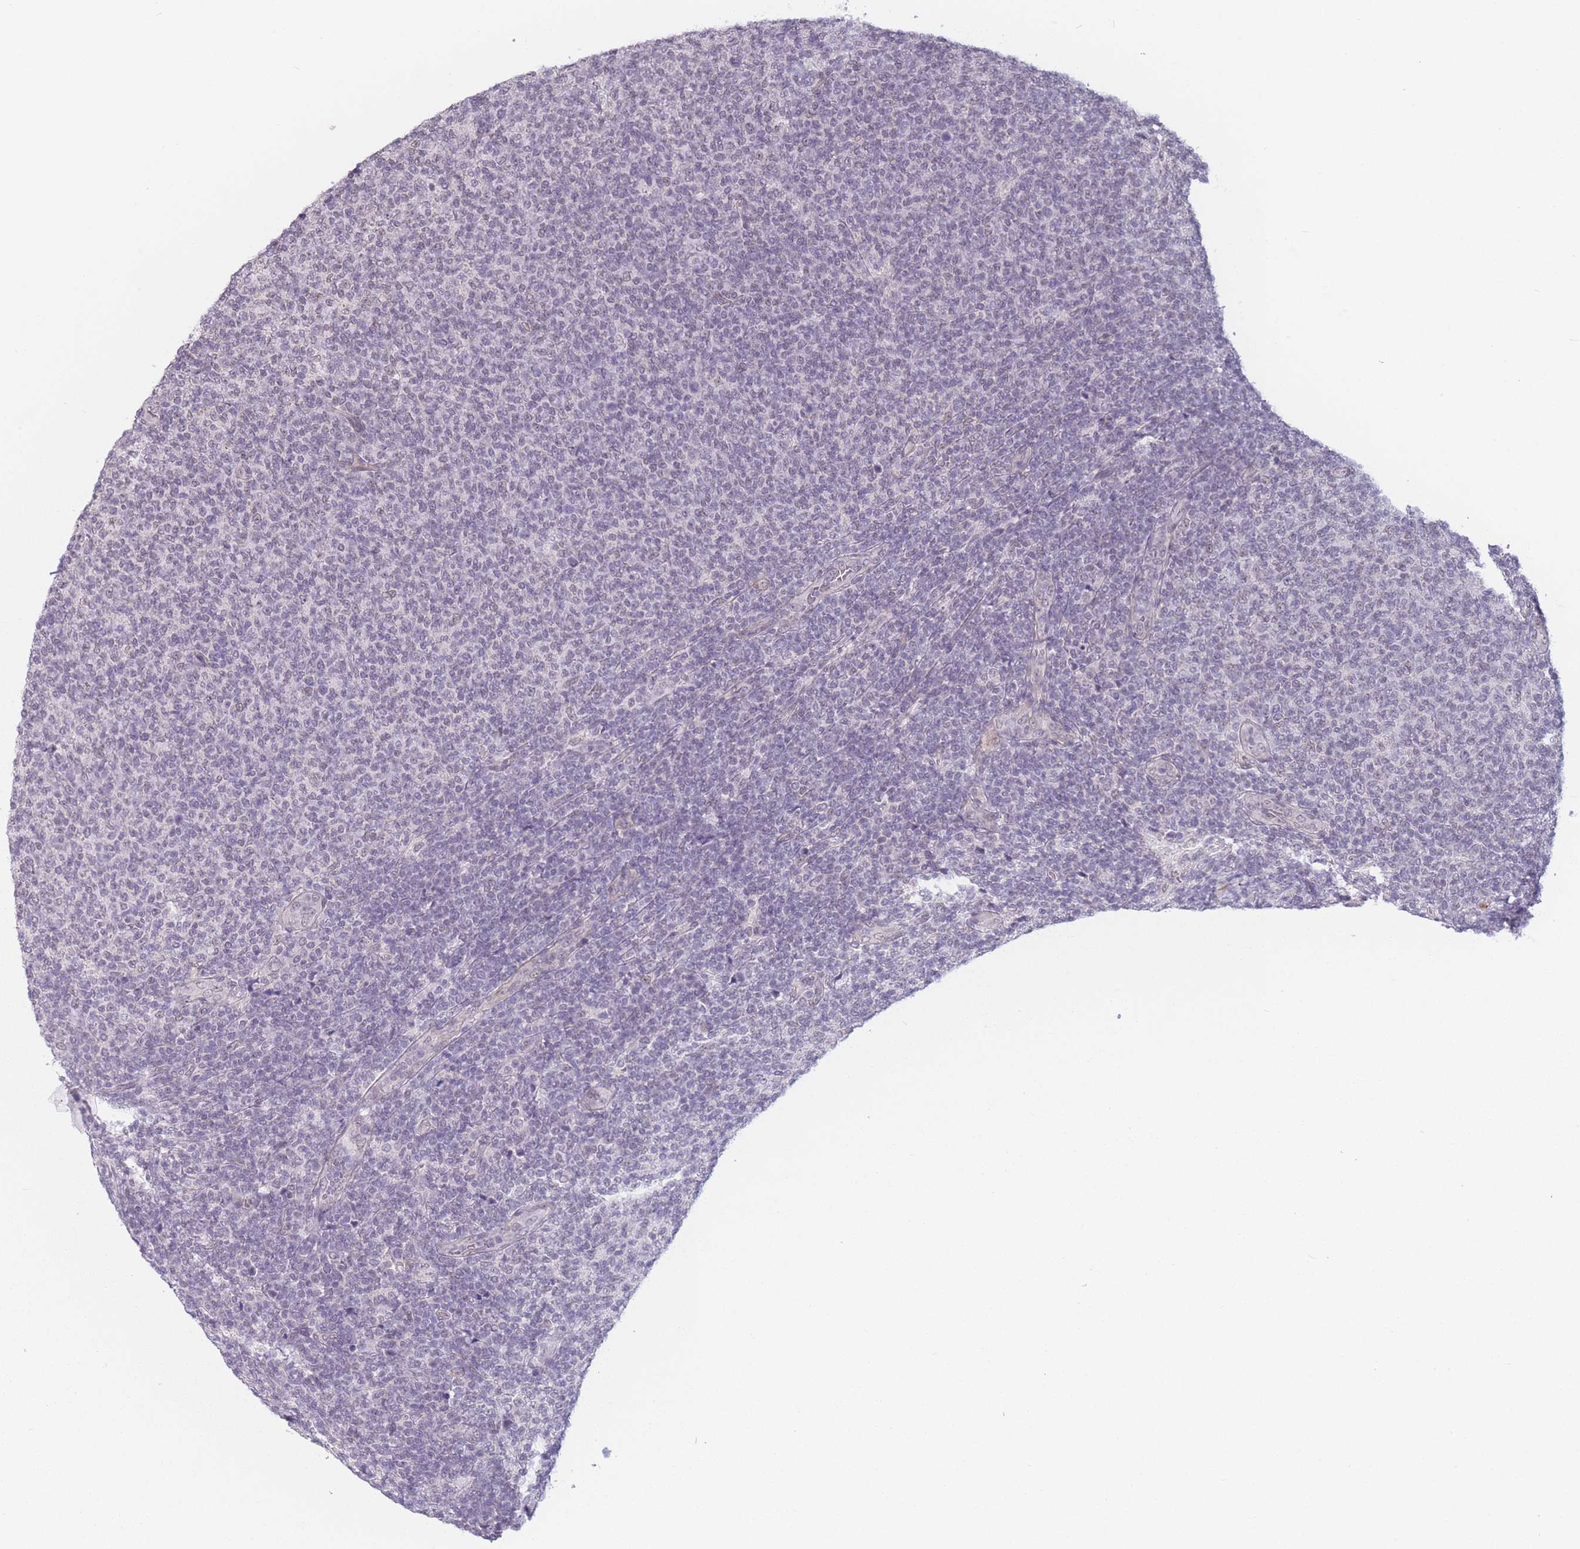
{"staining": {"intensity": "negative", "quantity": "none", "location": "none"}, "tissue": "lymphoma", "cell_type": "Tumor cells", "image_type": "cancer", "snomed": [{"axis": "morphology", "description": "Malignant lymphoma, non-Hodgkin's type, Low grade"}, {"axis": "topography", "description": "Lymph node"}], "caption": "Tumor cells are negative for brown protein staining in malignant lymphoma, non-Hodgkin's type (low-grade). (DAB (3,3'-diaminobenzidine) immunohistochemistry (IHC), high magnification).", "gene": "SIN3B", "patient": {"sex": "male", "age": 66}}